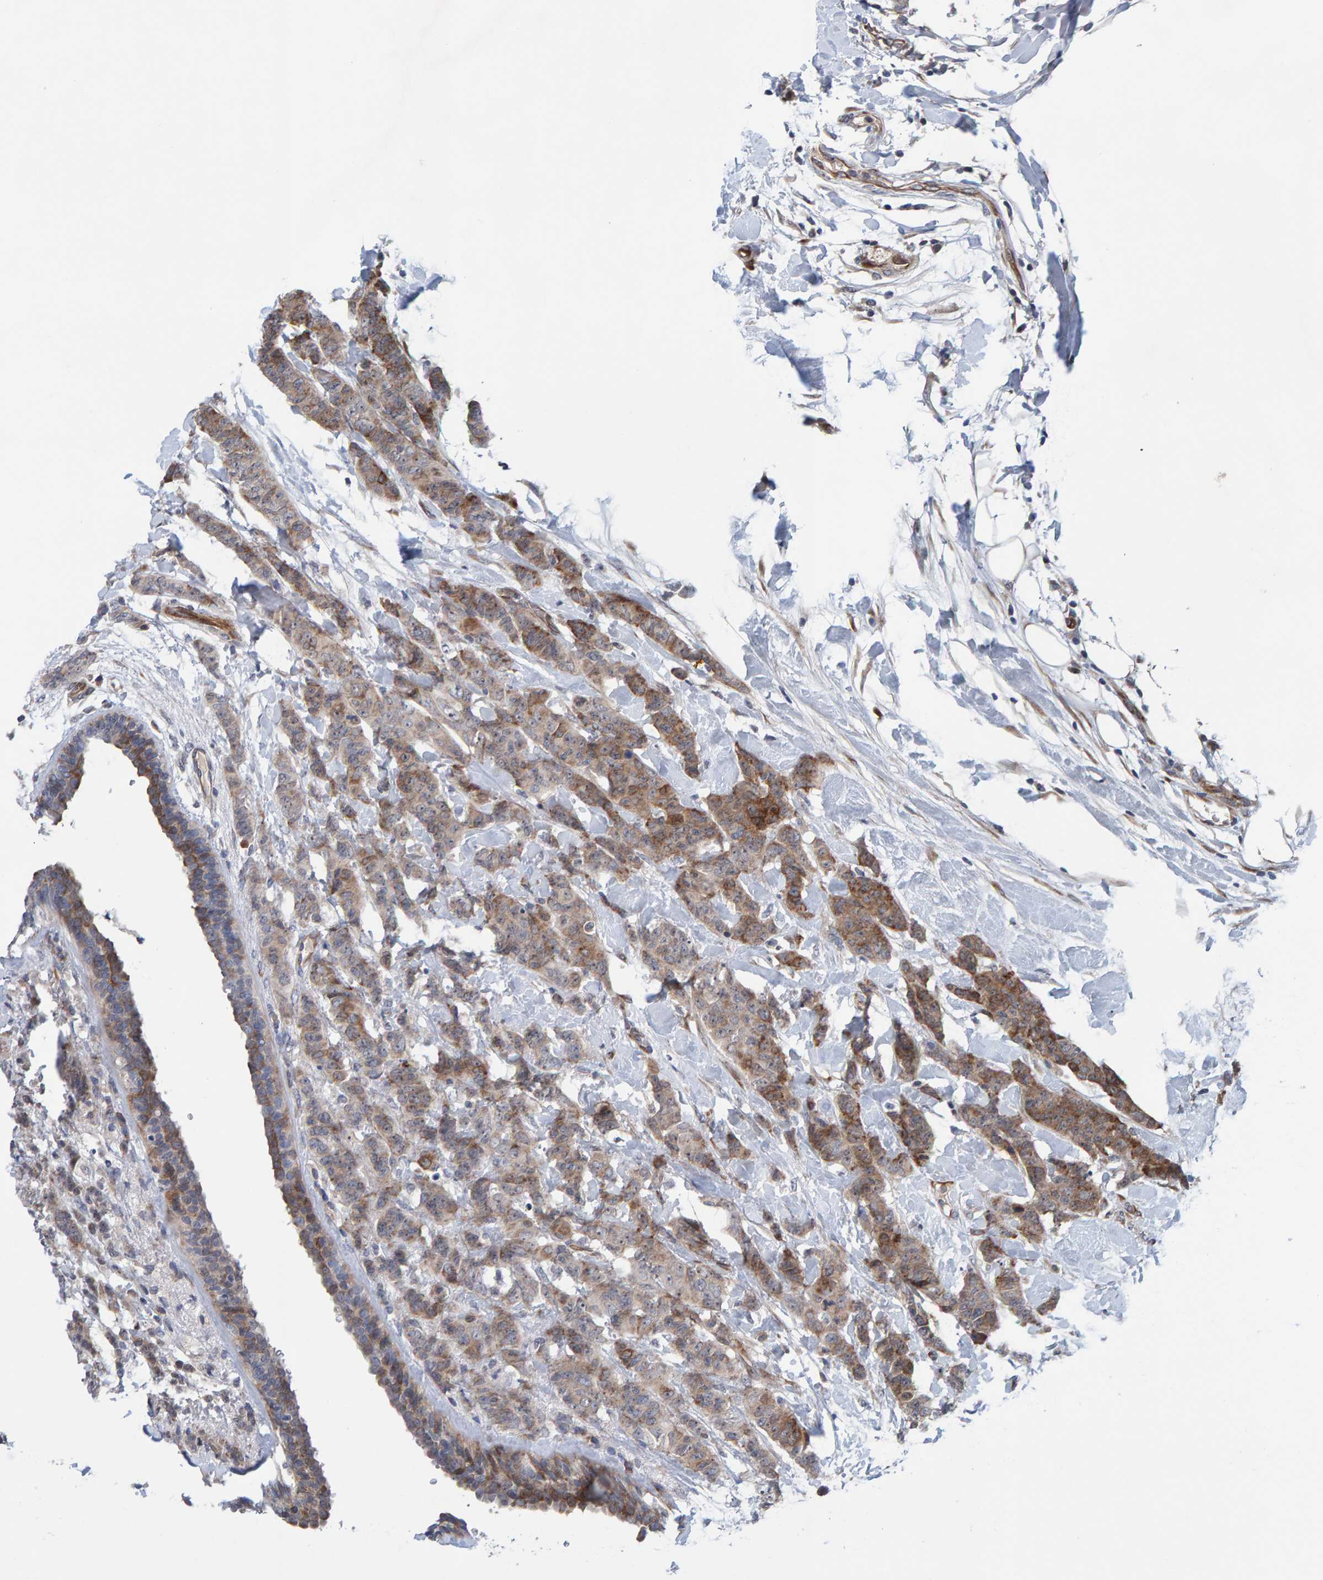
{"staining": {"intensity": "moderate", "quantity": "<25%", "location": "cytoplasmic/membranous"}, "tissue": "breast cancer", "cell_type": "Tumor cells", "image_type": "cancer", "snomed": [{"axis": "morphology", "description": "Normal tissue, NOS"}, {"axis": "morphology", "description": "Duct carcinoma"}, {"axis": "topography", "description": "Breast"}], "caption": "Immunohistochemistry (IHC) staining of breast infiltrating ductal carcinoma, which displays low levels of moderate cytoplasmic/membranous staining in about <25% of tumor cells indicating moderate cytoplasmic/membranous protein staining. The staining was performed using DAB (brown) for protein detection and nuclei were counterstained in hematoxylin (blue).", "gene": "MFSD6L", "patient": {"sex": "female", "age": 40}}